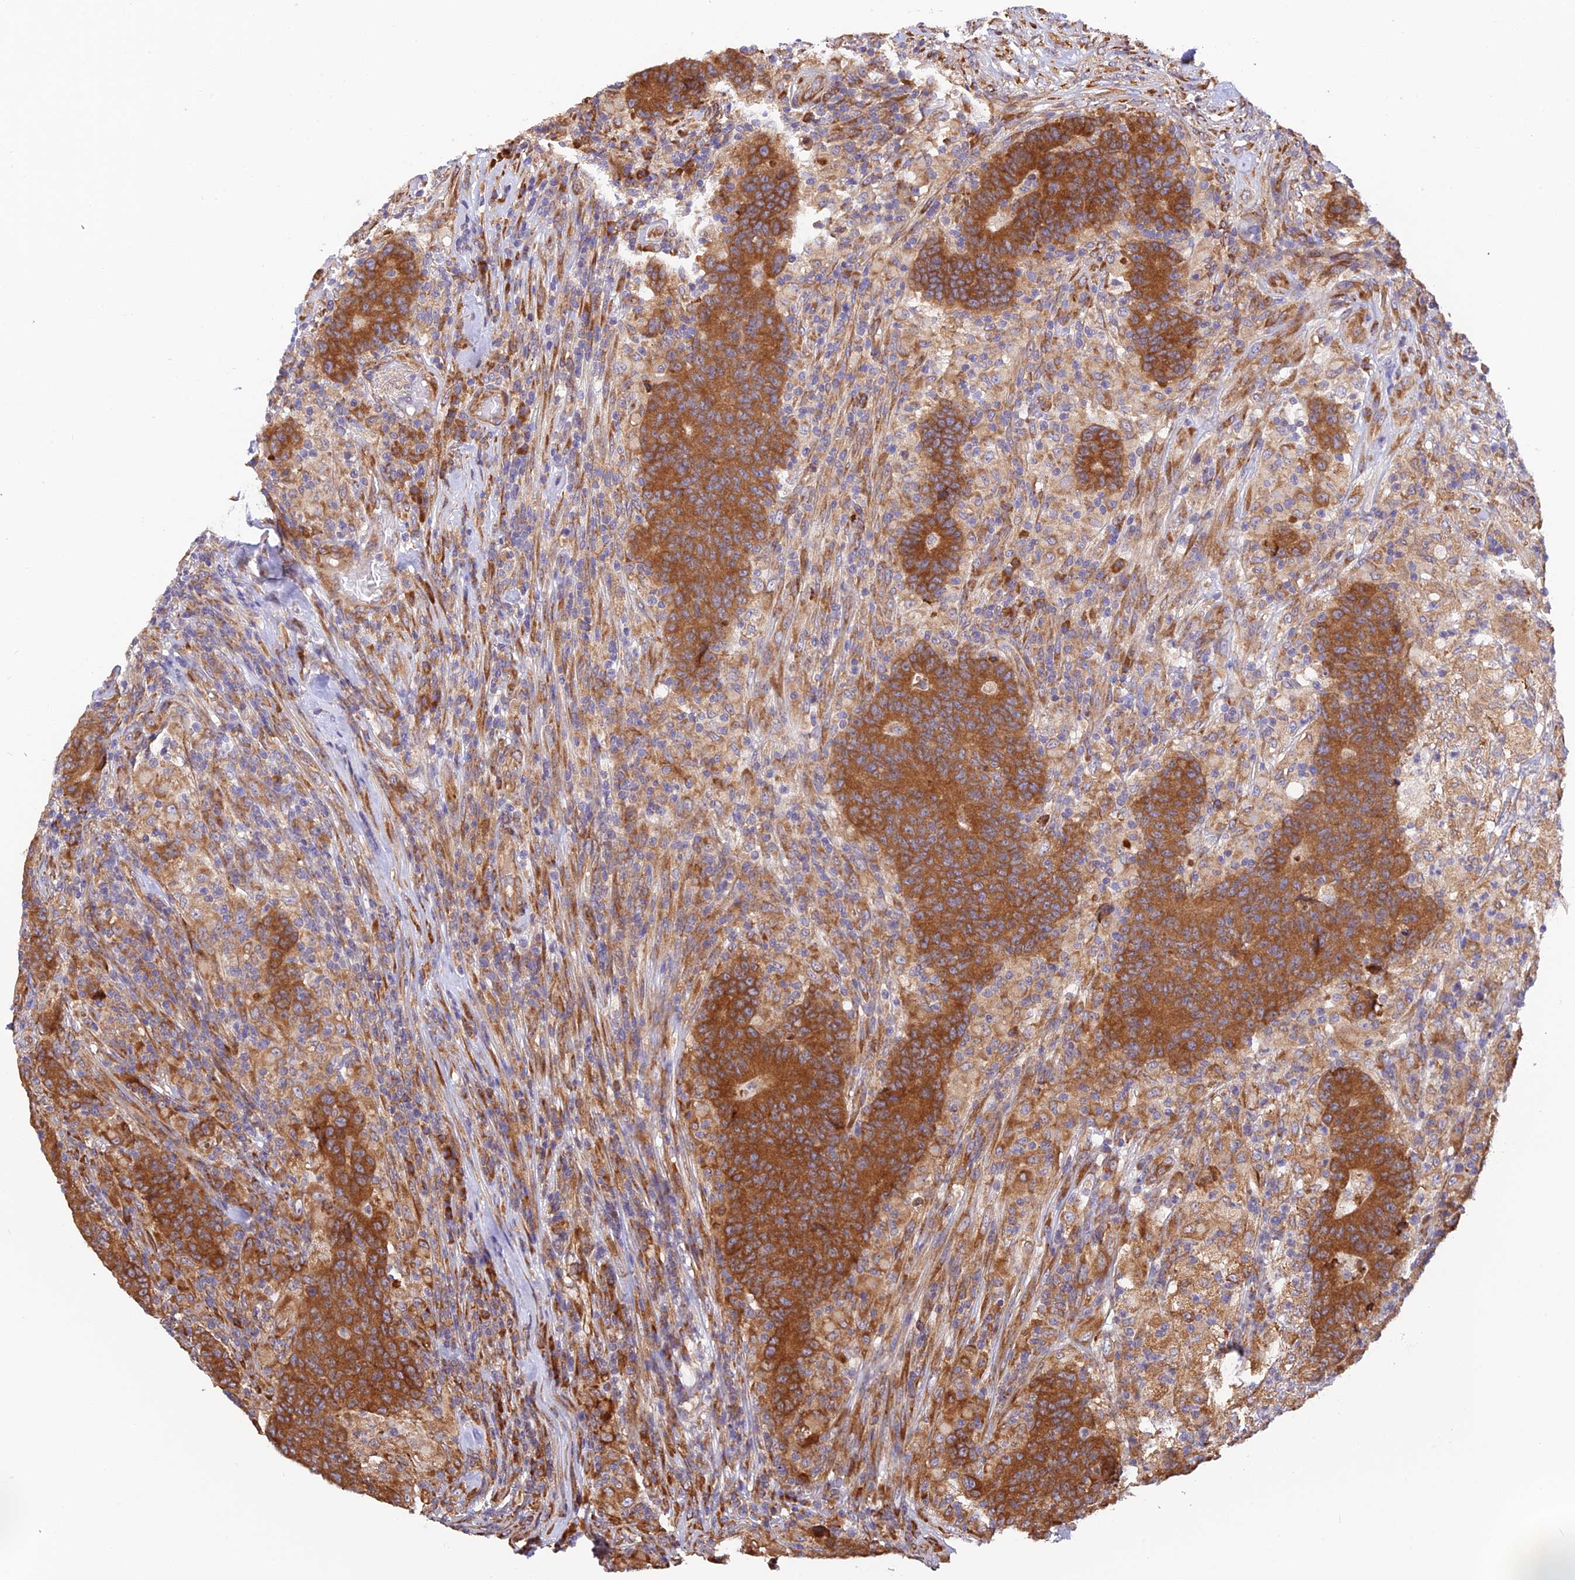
{"staining": {"intensity": "strong", "quantity": ">75%", "location": "cytoplasmic/membranous"}, "tissue": "colorectal cancer", "cell_type": "Tumor cells", "image_type": "cancer", "snomed": [{"axis": "morphology", "description": "Adenocarcinoma, NOS"}, {"axis": "topography", "description": "Colon"}], "caption": "Immunohistochemical staining of colorectal cancer (adenocarcinoma) displays high levels of strong cytoplasmic/membranous staining in approximately >75% of tumor cells.", "gene": "RPL5", "patient": {"sex": "female", "age": 75}}